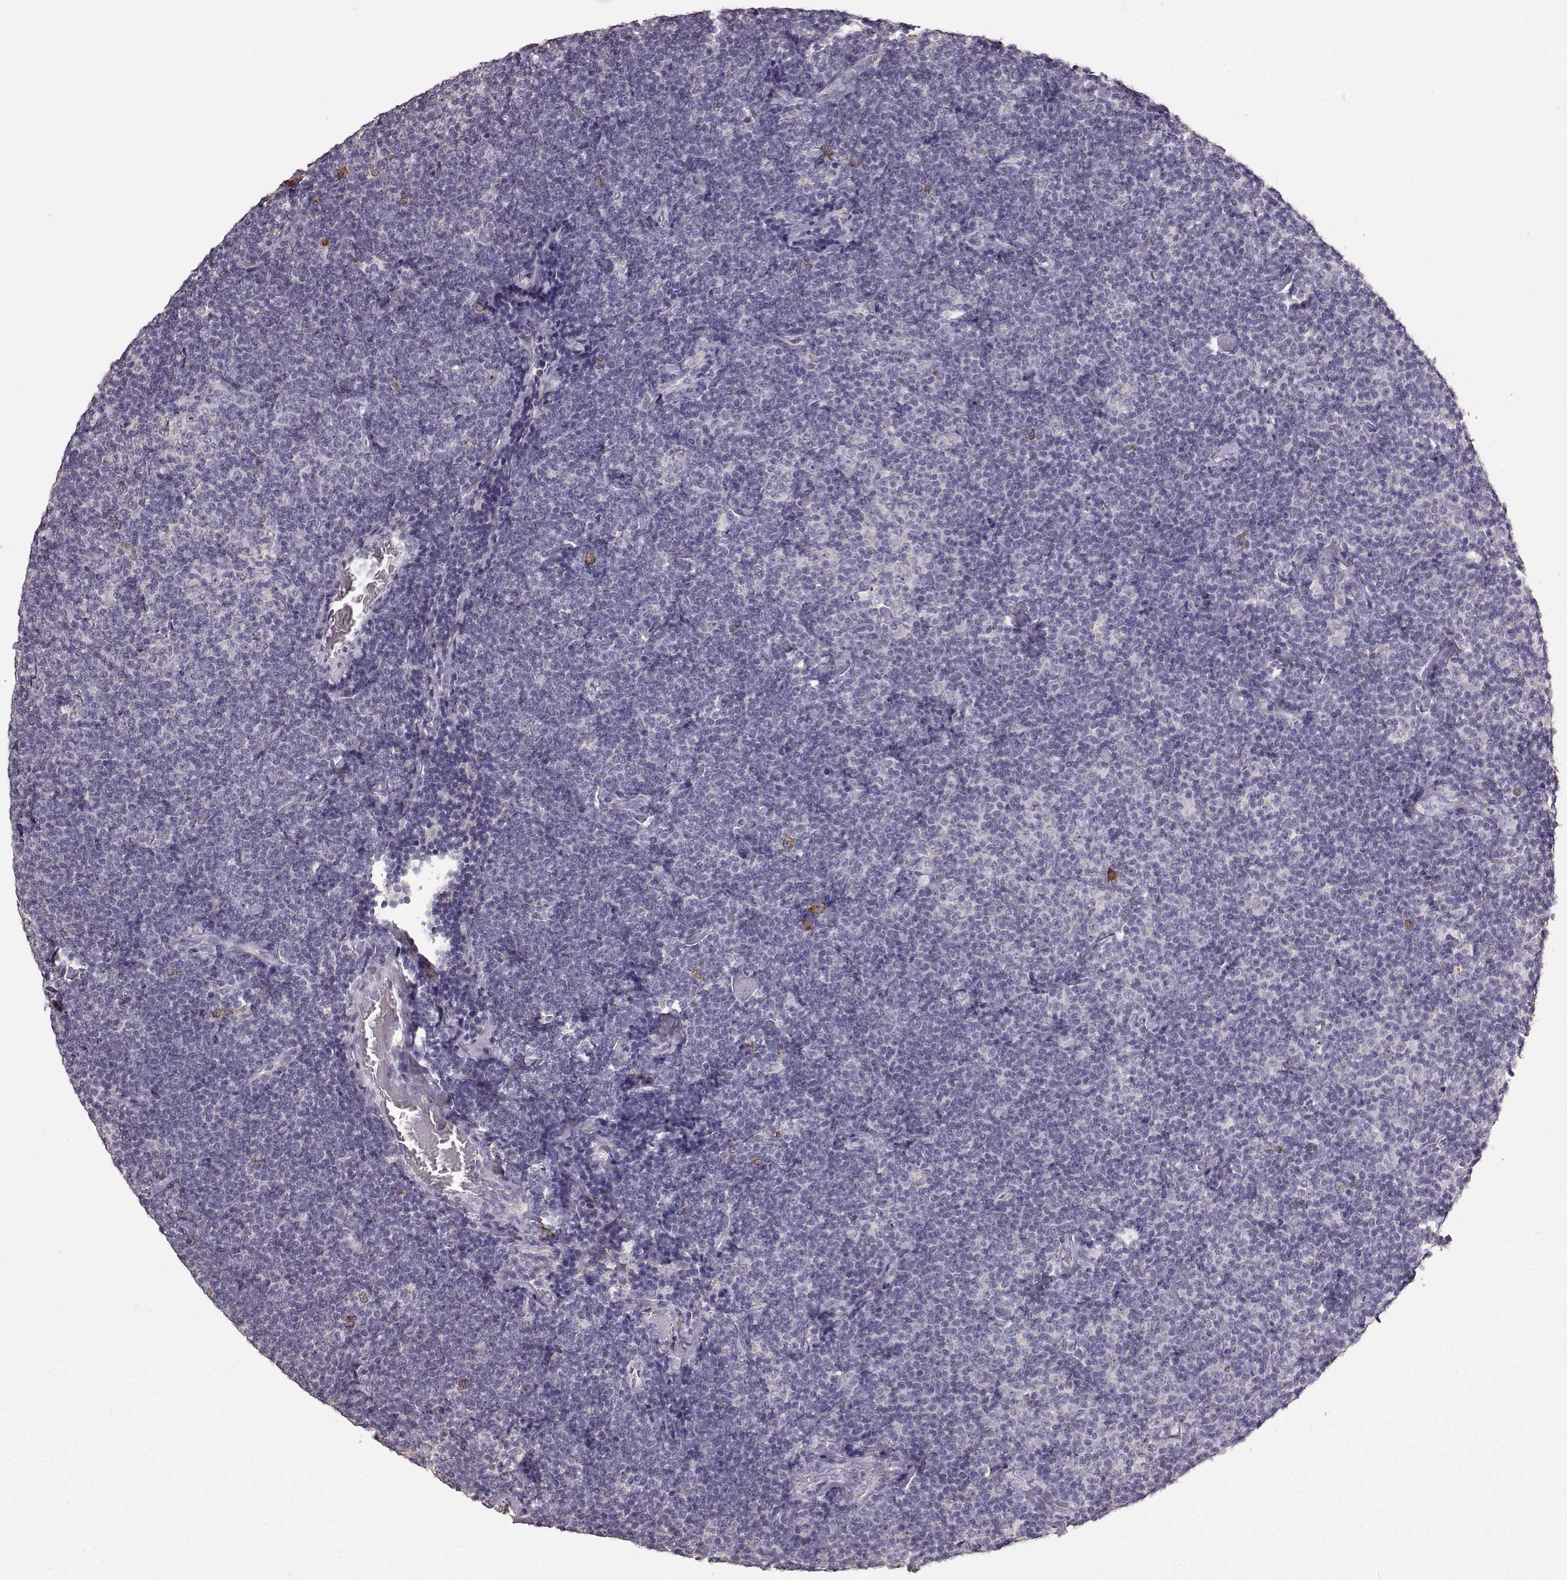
{"staining": {"intensity": "negative", "quantity": "none", "location": "none"}, "tissue": "lymphoma", "cell_type": "Tumor cells", "image_type": "cancer", "snomed": [{"axis": "morphology", "description": "Malignant lymphoma, non-Hodgkin's type, Low grade"}, {"axis": "topography", "description": "Lymph node"}], "caption": "This is a photomicrograph of IHC staining of lymphoma, which shows no positivity in tumor cells.", "gene": "GABRG3", "patient": {"sex": "male", "age": 81}}